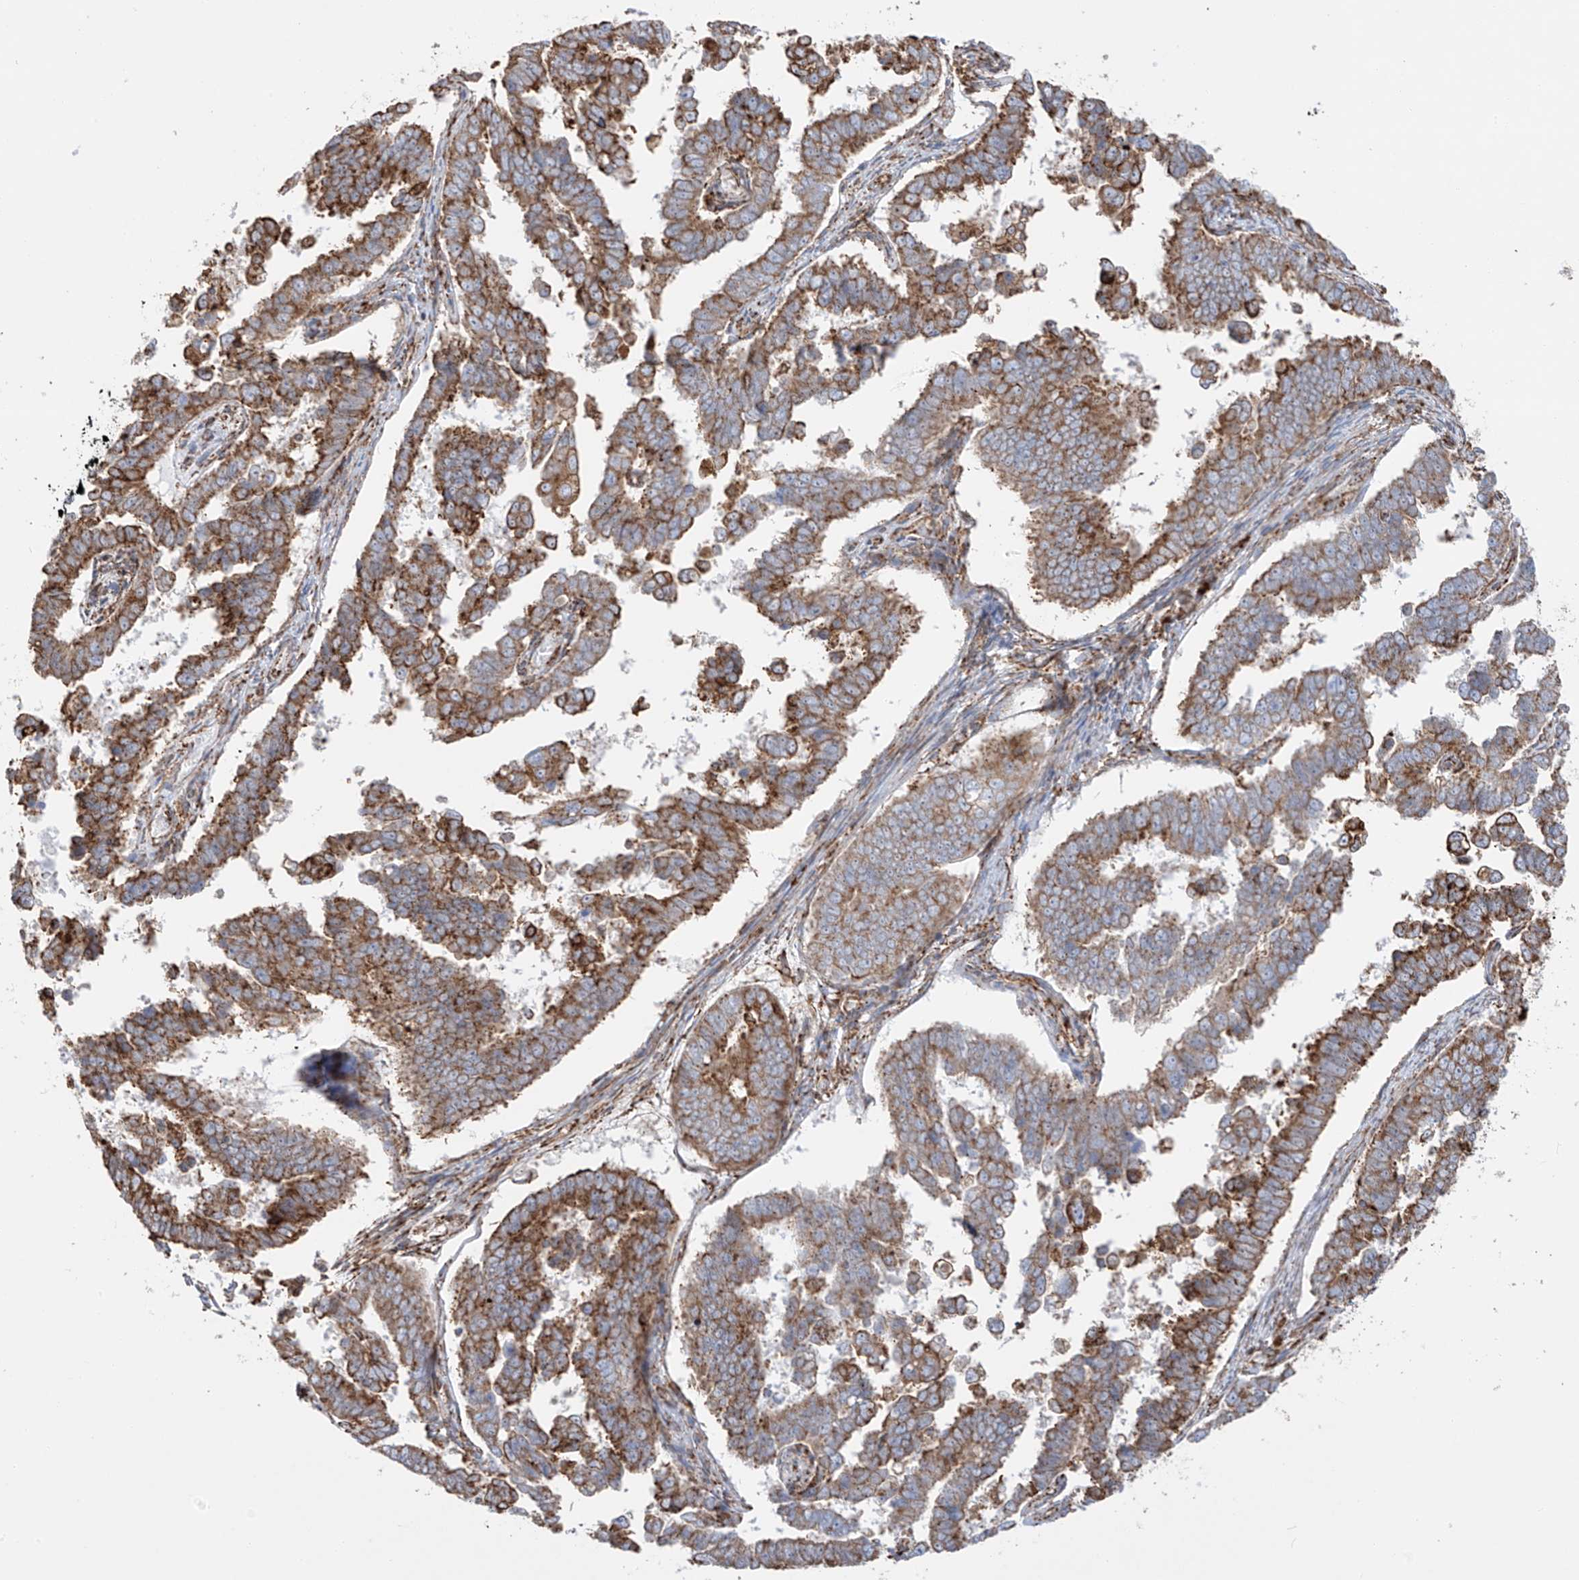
{"staining": {"intensity": "strong", "quantity": ">75%", "location": "cytoplasmic/membranous"}, "tissue": "endometrial cancer", "cell_type": "Tumor cells", "image_type": "cancer", "snomed": [{"axis": "morphology", "description": "Adenocarcinoma, NOS"}, {"axis": "topography", "description": "Endometrium"}], "caption": "Protein analysis of adenocarcinoma (endometrial) tissue exhibits strong cytoplasmic/membranous expression in approximately >75% of tumor cells.", "gene": "MX1", "patient": {"sex": "female", "age": 75}}